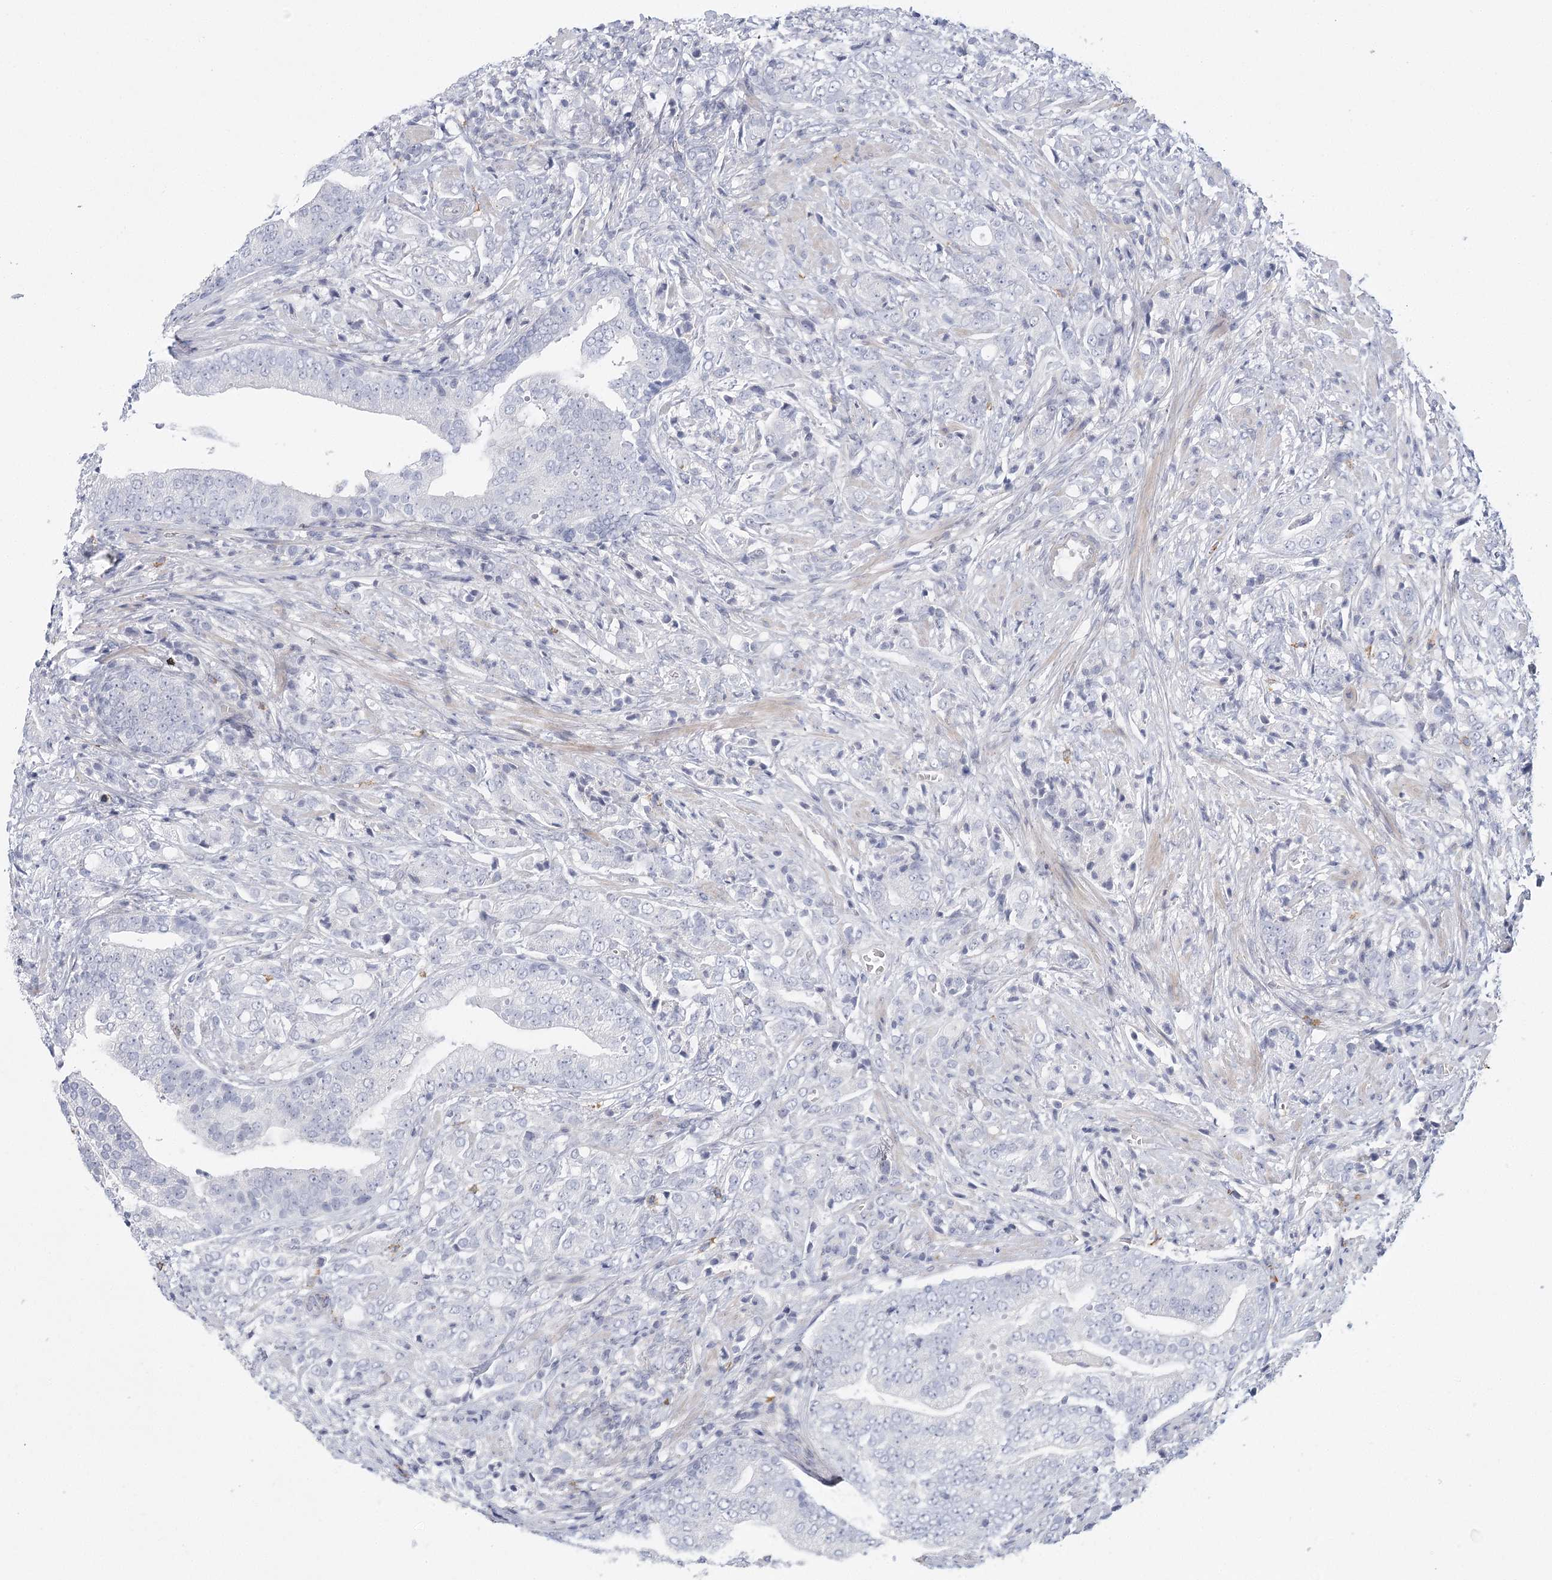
{"staining": {"intensity": "negative", "quantity": "none", "location": "none"}, "tissue": "prostate cancer", "cell_type": "Tumor cells", "image_type": "cancer", "snomed": [{"axis": "morphology", "description": "Adenocarcinoma, High grade"}, {"axis": "topography", "description": "Prostate"}], "caption": "Tumor cells show no significant protein staining in high-grade adenocarcinoma (prostate).", "gene": "FAM76B", "patient": {"sex": "male", "age": 57}}